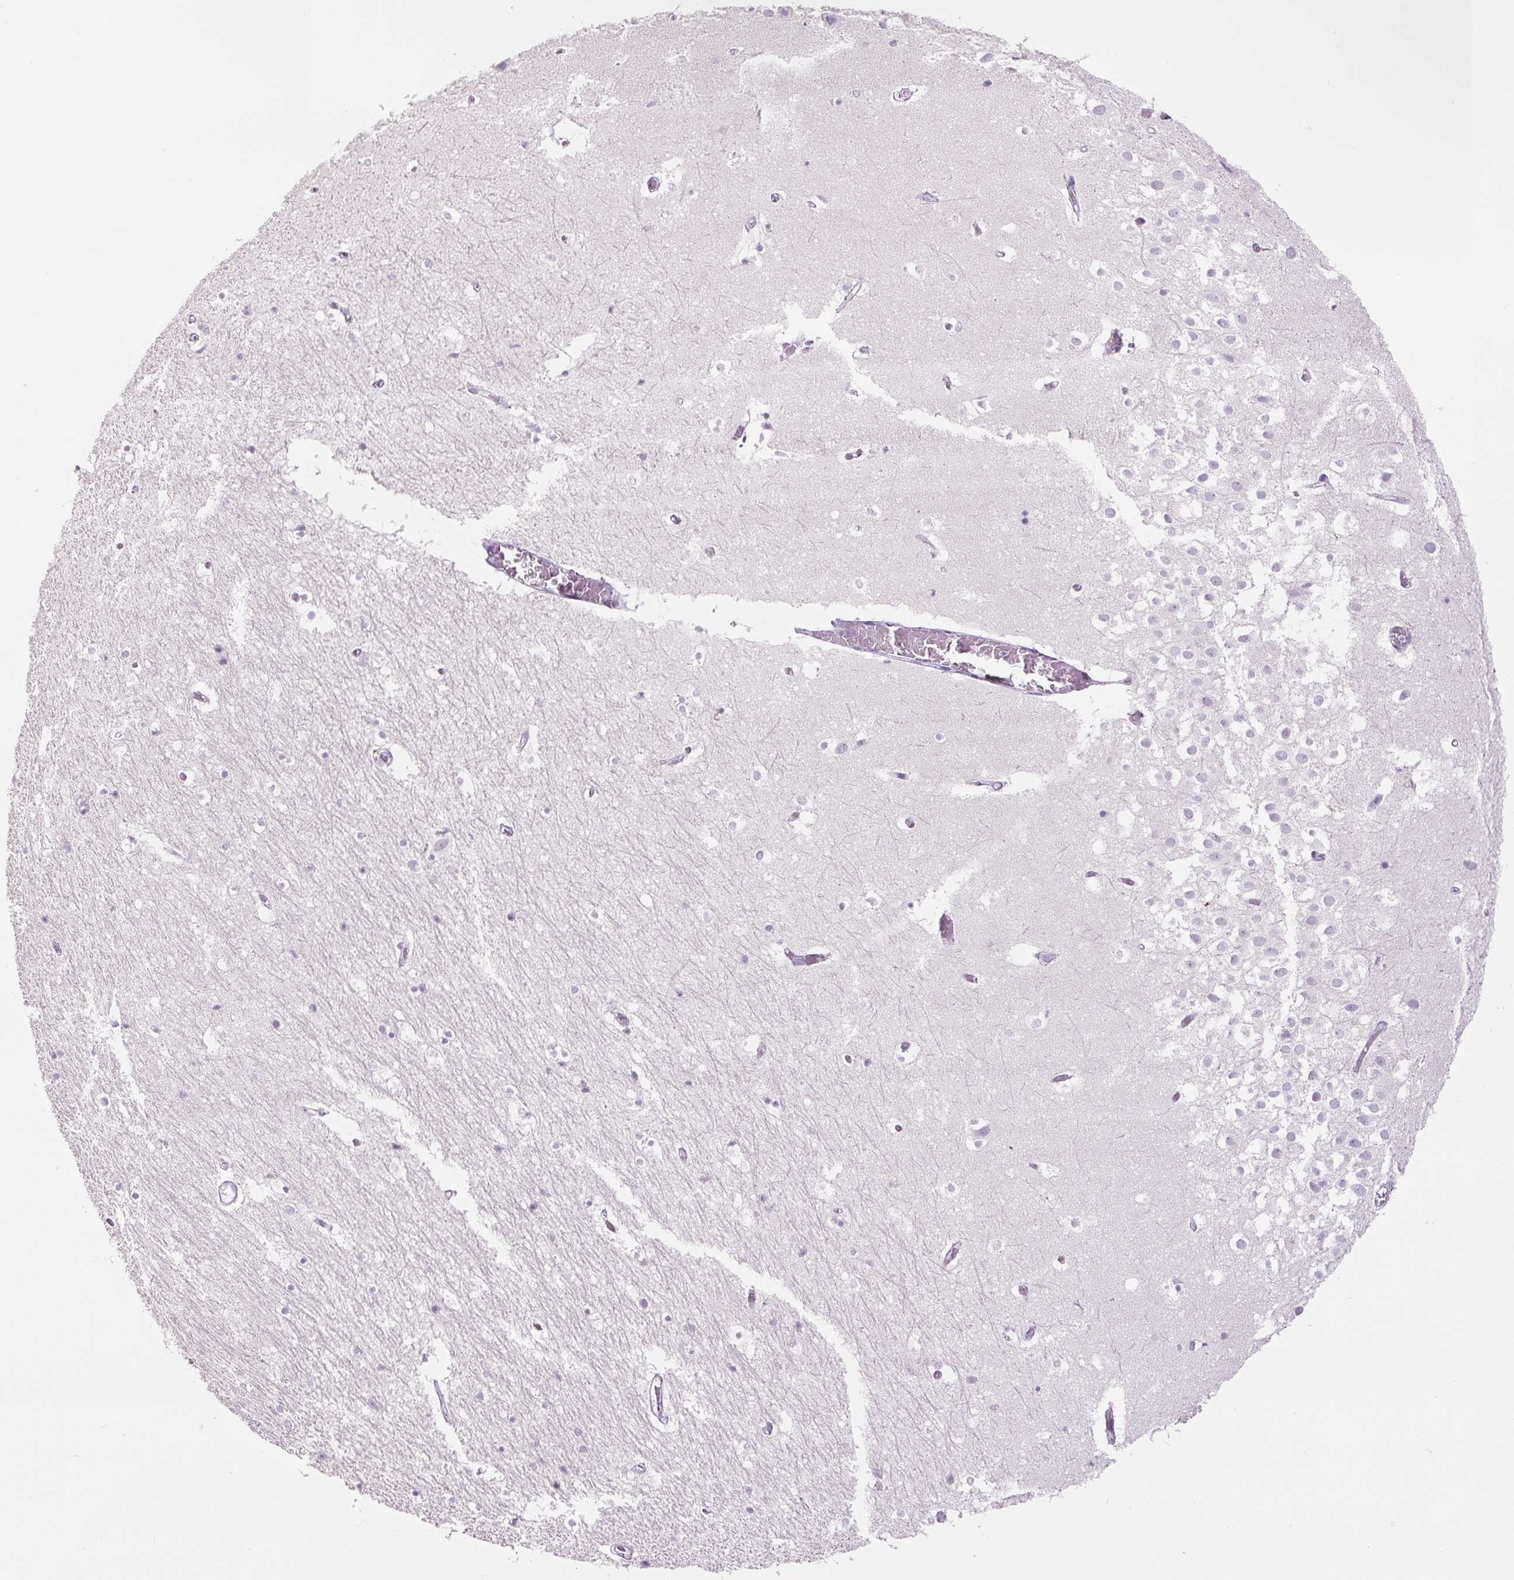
{"staining": {"intensity": "negative", "quantity": "none", "location": "none"}, "tissue": "hippocampus", "cell_type": "Glial cells", "image_type": "normal", "snomed": [{"axis": "morphology", "description": "Normal tissue, NOS"}, {"axis": "topography", "description": "Hippocampus"}], "caption": "A high-resolution histopathology image shows IHC staining of unremarkable hippocampus, which displays no significant positivity in glial cells.", "gene": "SIX1", "patient": {"sex": "female", "age": 52}}